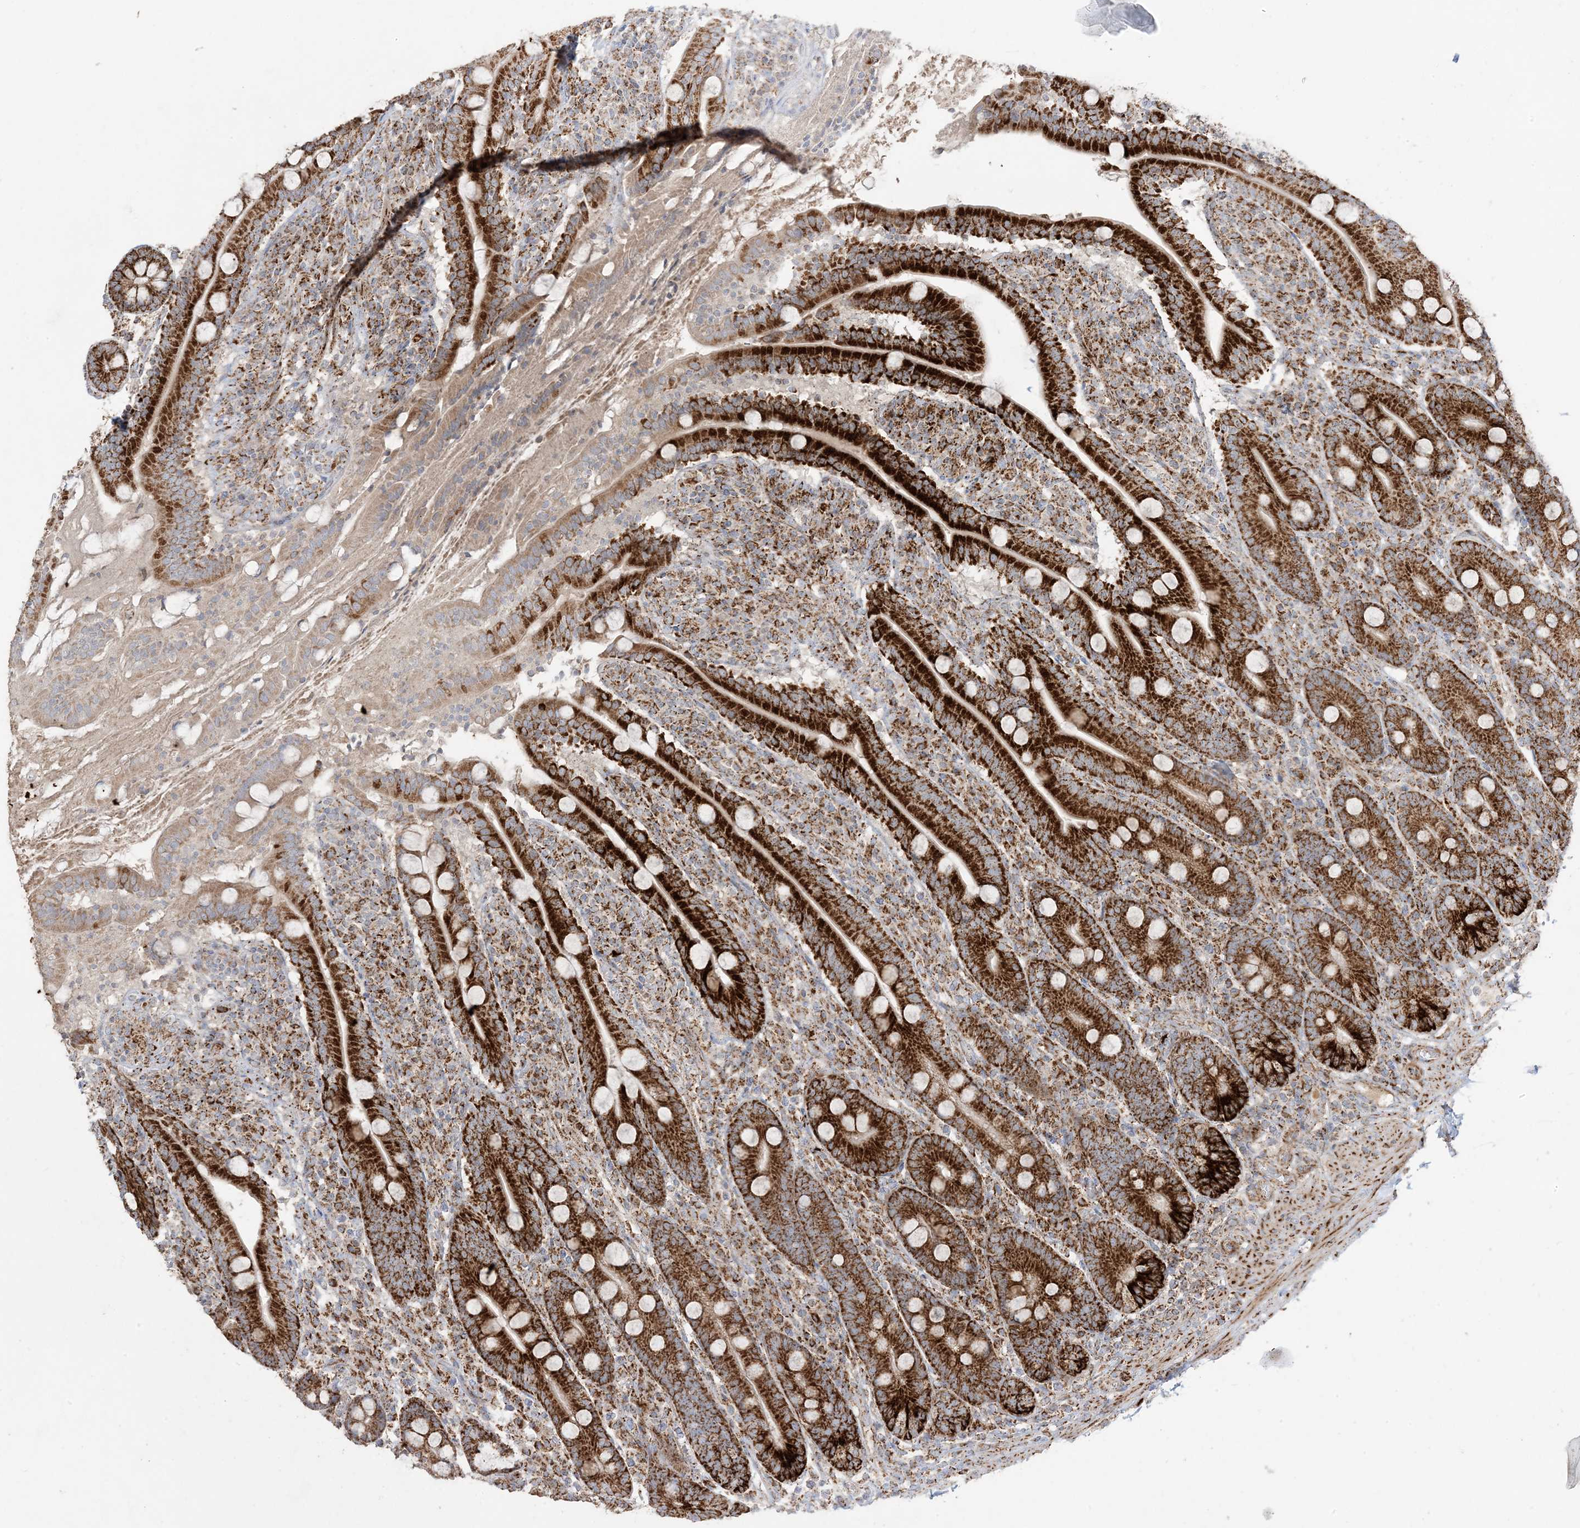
{"staining": {"intensity": "strong", "quantity": ">75%", "location": "cytoplasmic/membranous"}, "tissue": "duodenum", "cell_type": "Glandular cells", "image_type": "normal", "snomed": [{"axis": "morphology", "description": "Normal tissue, NOS"}, {"axis": "topography", "description": "Duodenum"}], "caption": "Immunohistochemistry of normal human duodenum shows high levels of strong cytoplasmic/membranous expression in approximately >75% of glandular cells.", "gene": "NDUFAF3", "patient": {"sex": "male", "age": 35}}